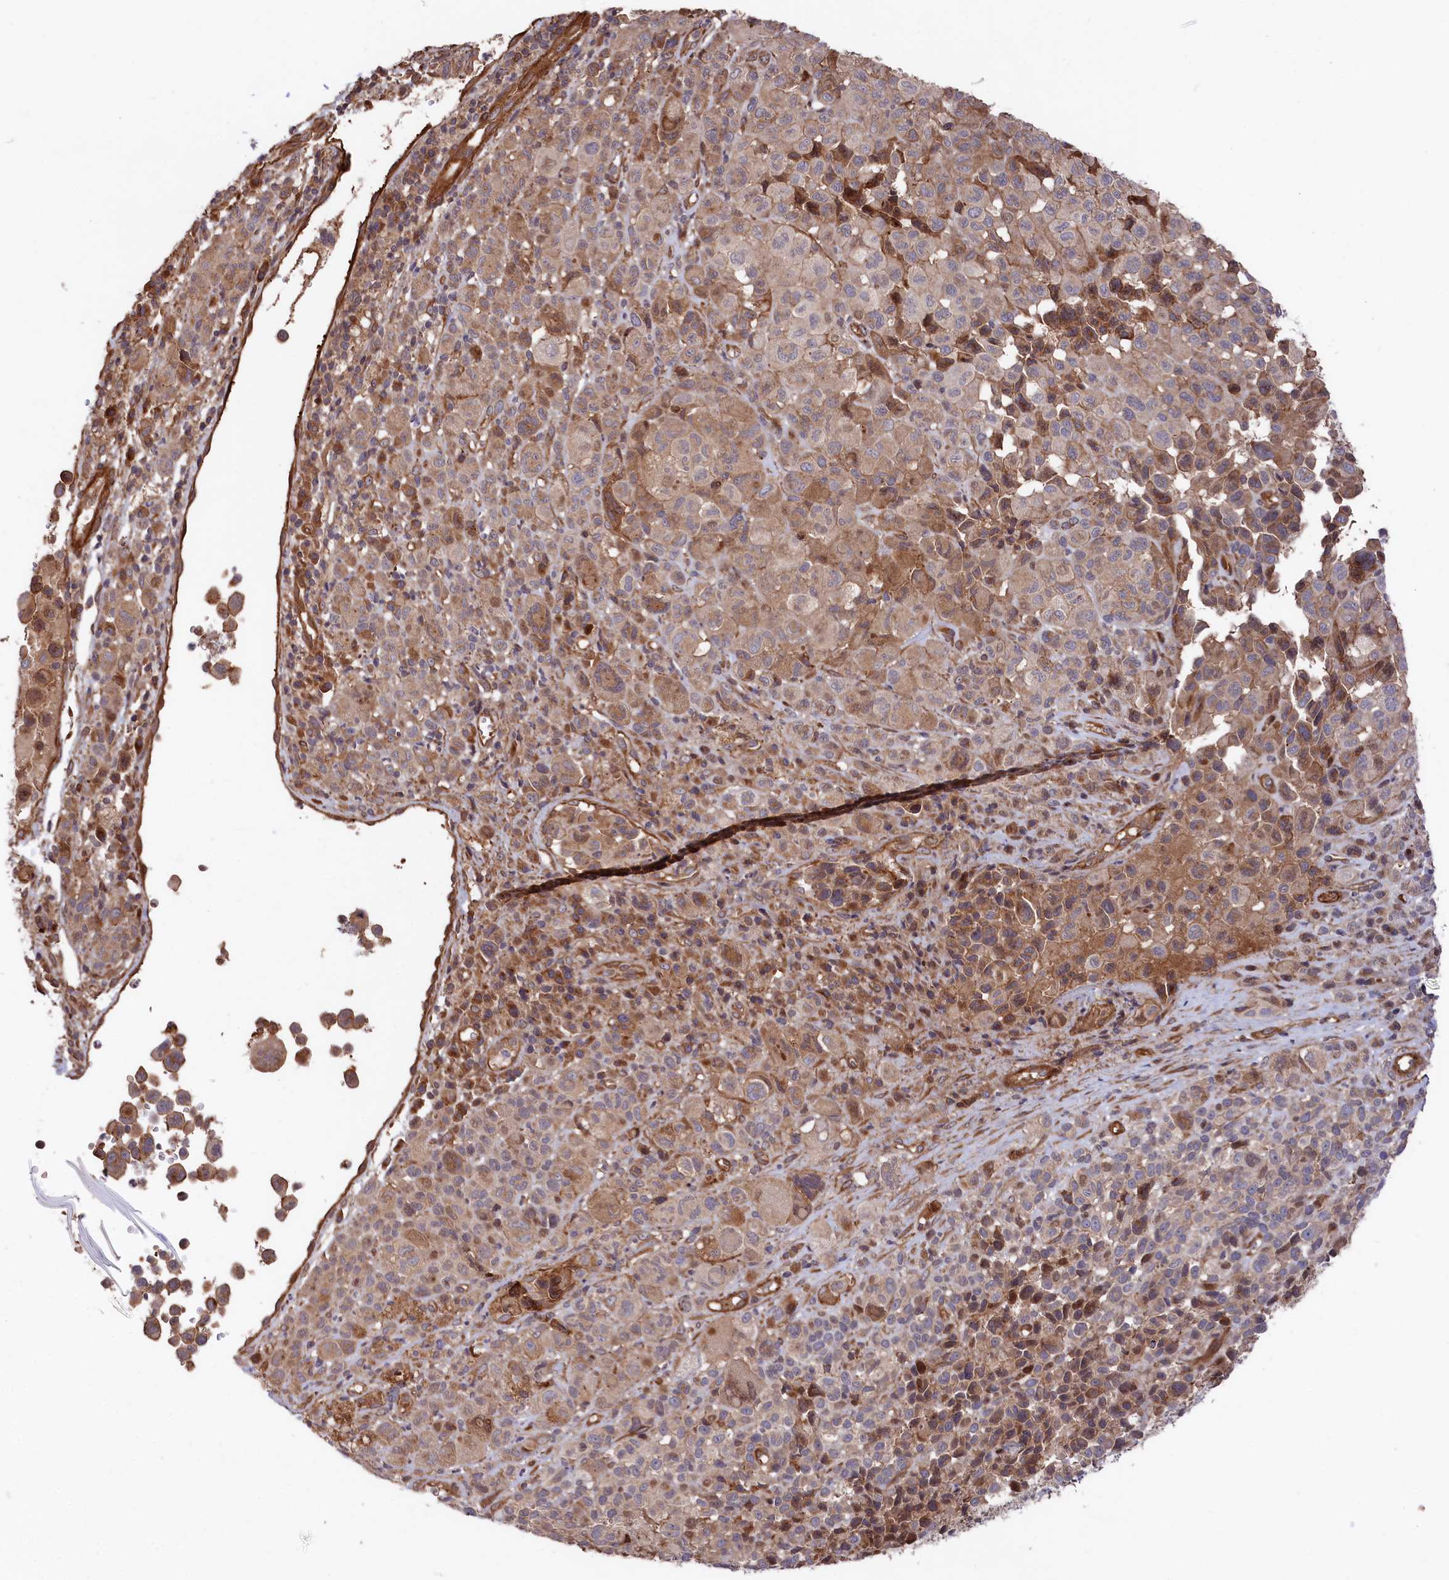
{"staining": {"intensity": "weak", "quantity": "25%-75%", "location": "cytoplasmic/membranous"}, "tissue": "melanoma", "cell_type": "Tumor cells", "image_type": "cancer", "snomed": [{"axis": "morphology", "description": "Malignant melanoma, NOS"}, {"axis": "topography", "description": "Skin of trunk"}], "caption": "Immunohistochemical staining of human melanoma reveals low levels of weak cytoplasmic/membranous expression in about 25%-75% of tumor cells.", "gene": "TNKS1BP1", "patient": {"sex": "male", "age": 71}}